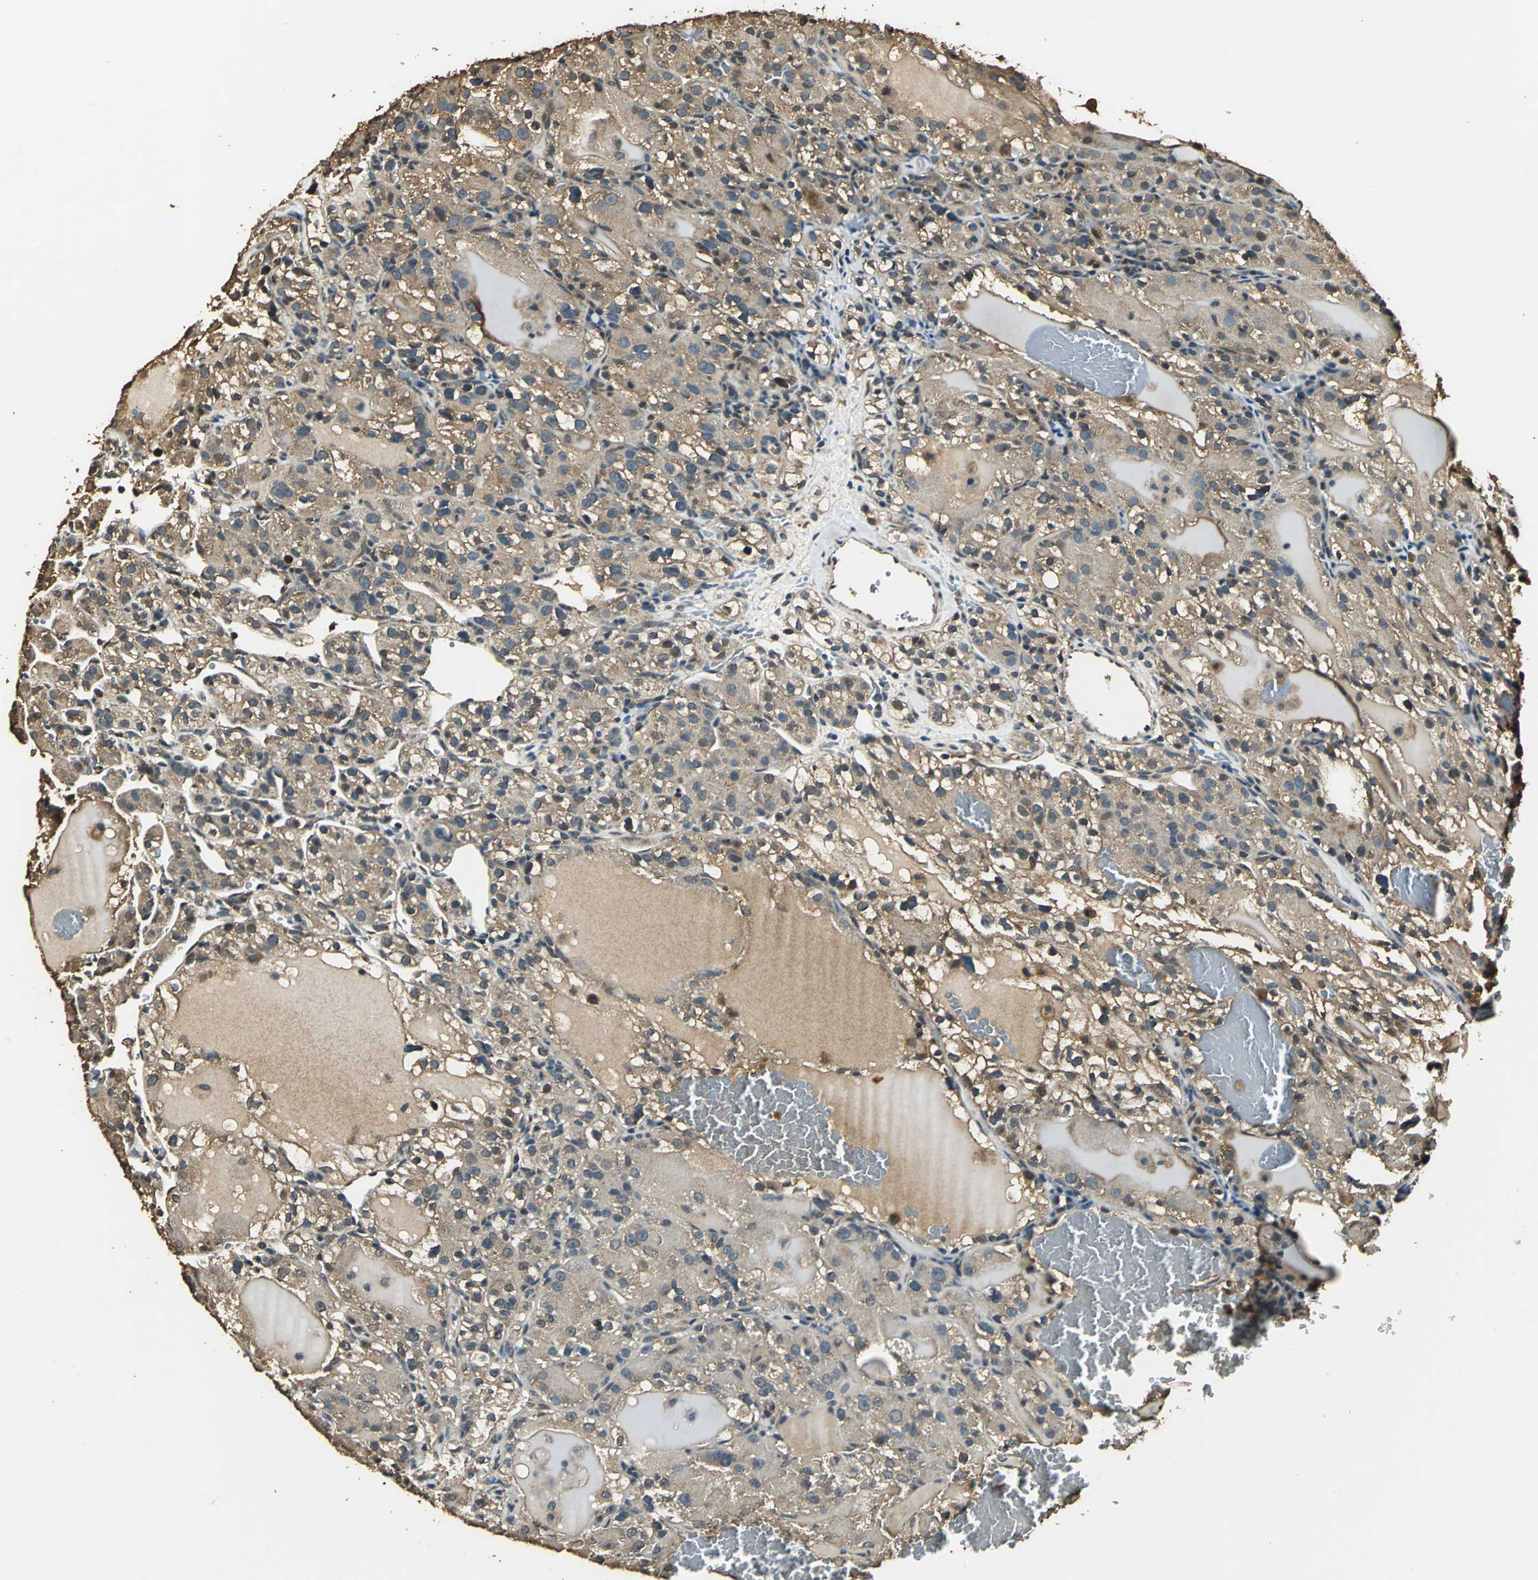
{"staining": {"intensity": "moderate", "quantity": "25%-75%", "location": "cytoplasmic/membranous"}, "tissue": "renal cancer", "cell_type": "Tumor cells", "image_type": "cancer", "snomed": [{"axis": "morphology", "description": "Normal tissue, NOS"}, {"axis": "morphology", "description": "Adenocarcinoma, NOS"}, {"axis": "topography", "description": "Kidney"}], "caption": "Immunohistochemical staining of human adenocarcinoma (renal) demonstrates moderate cytoplasmic/membranous protein expression in about 25%-75% of tumor cells. The protein is shown in brown color, while the nuclei are stained blue.", "gene": "TMPRSS4", "patient": {"sex": "male", "age": 61}}